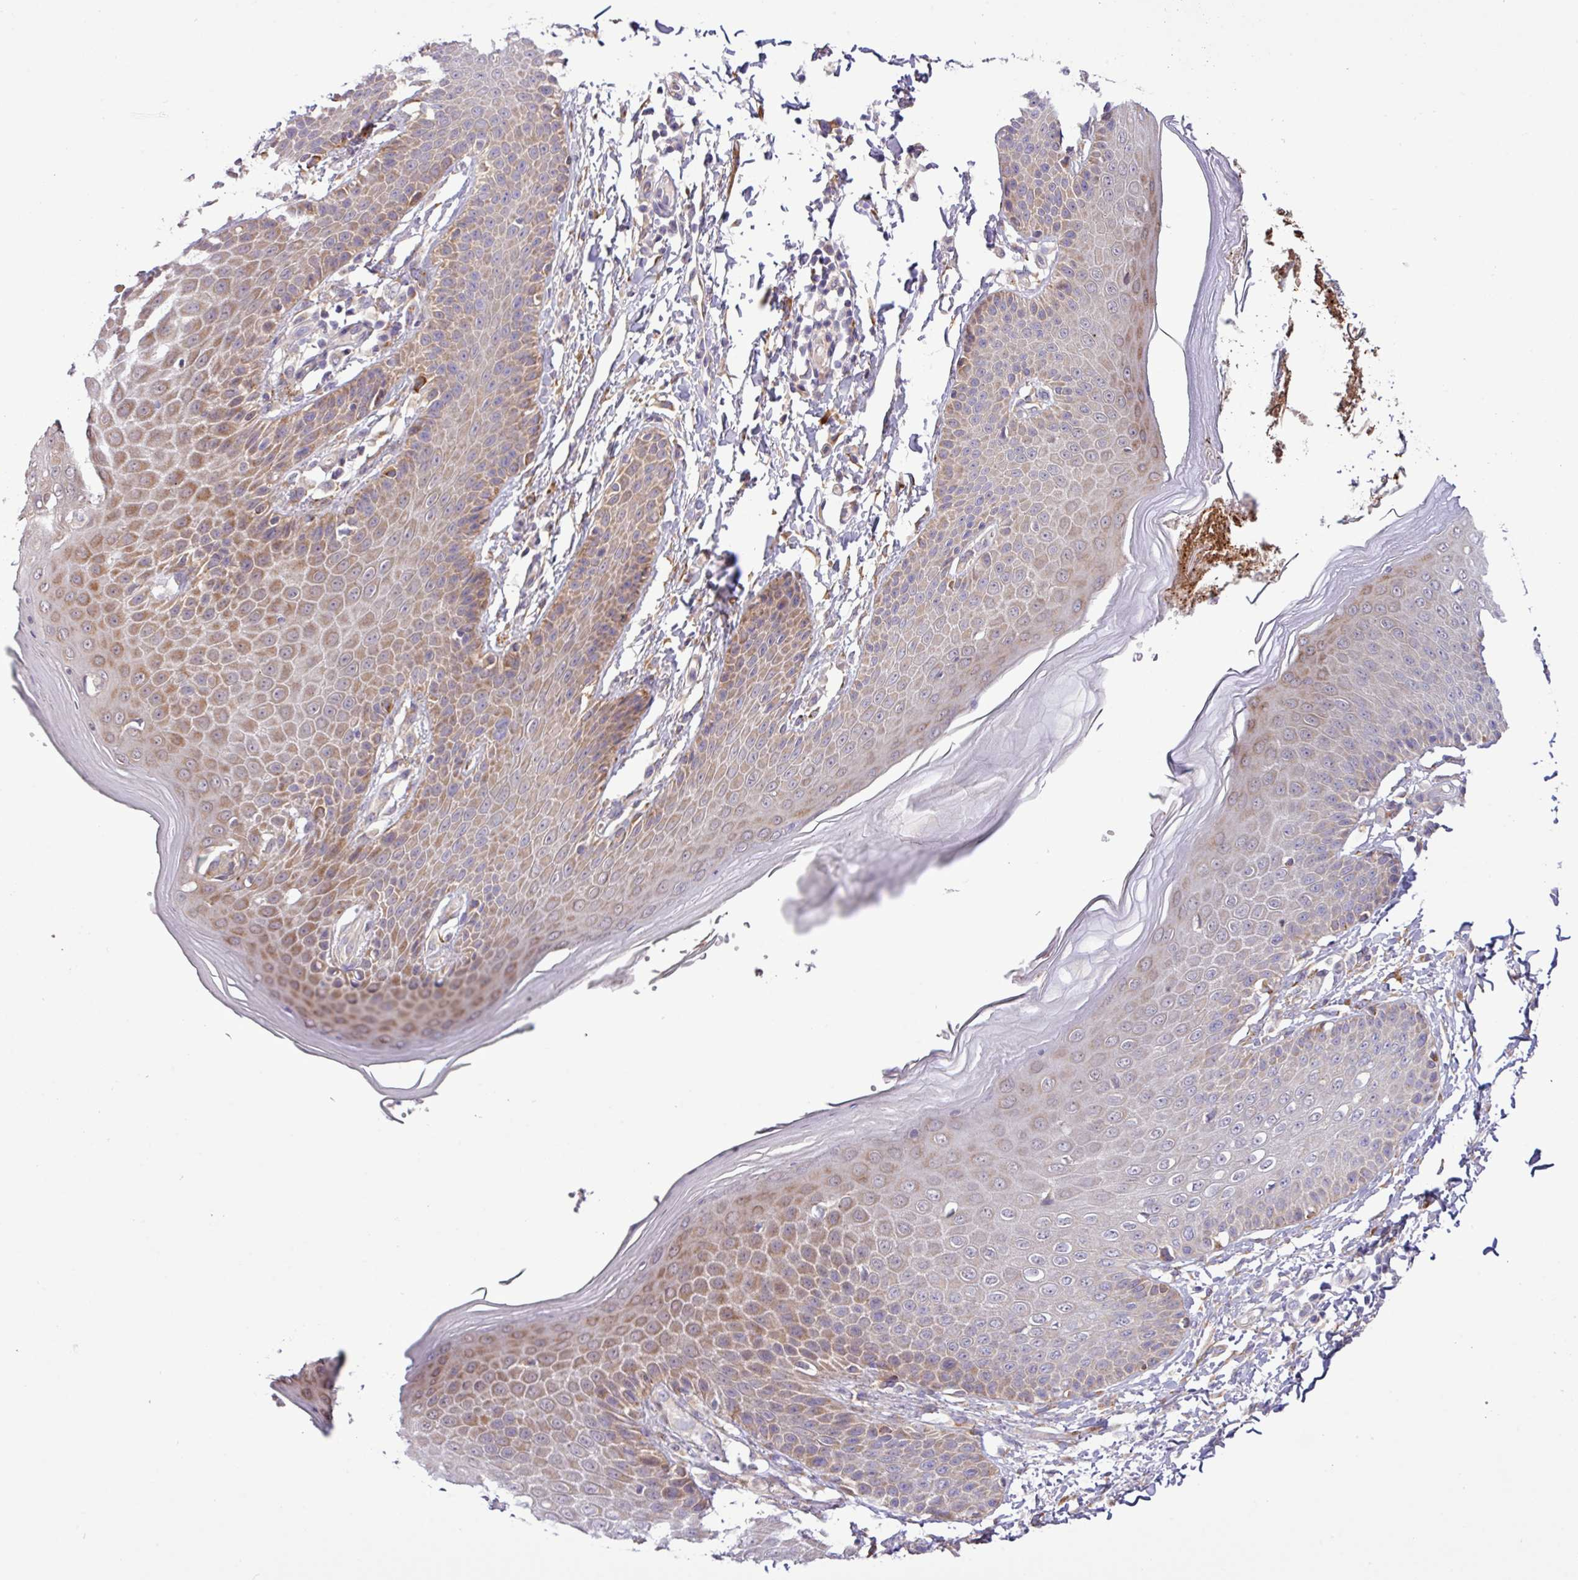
{"staining": {"intensity": "moderate", "quantity": "25%-75%", "location": "cytoplasmic/membranous"}, "tissue": "skin", "cell_type": "Epidermal cells", "image_type": "normal", "snomed": [{"axis": "morphology", "description": "Normal tissue, NOS"}, {"axis": "topography", "description": "Peripheral nerve tissue"}], "caption": "The micrograph displays a brown stain indicating the presence of a protein in the cytoplasmic/membranous of epidermal cells in skin. Nuclei are stained in blue.", "gene": "TM2D2", "patient": {"sex": "male", "age": 51}}